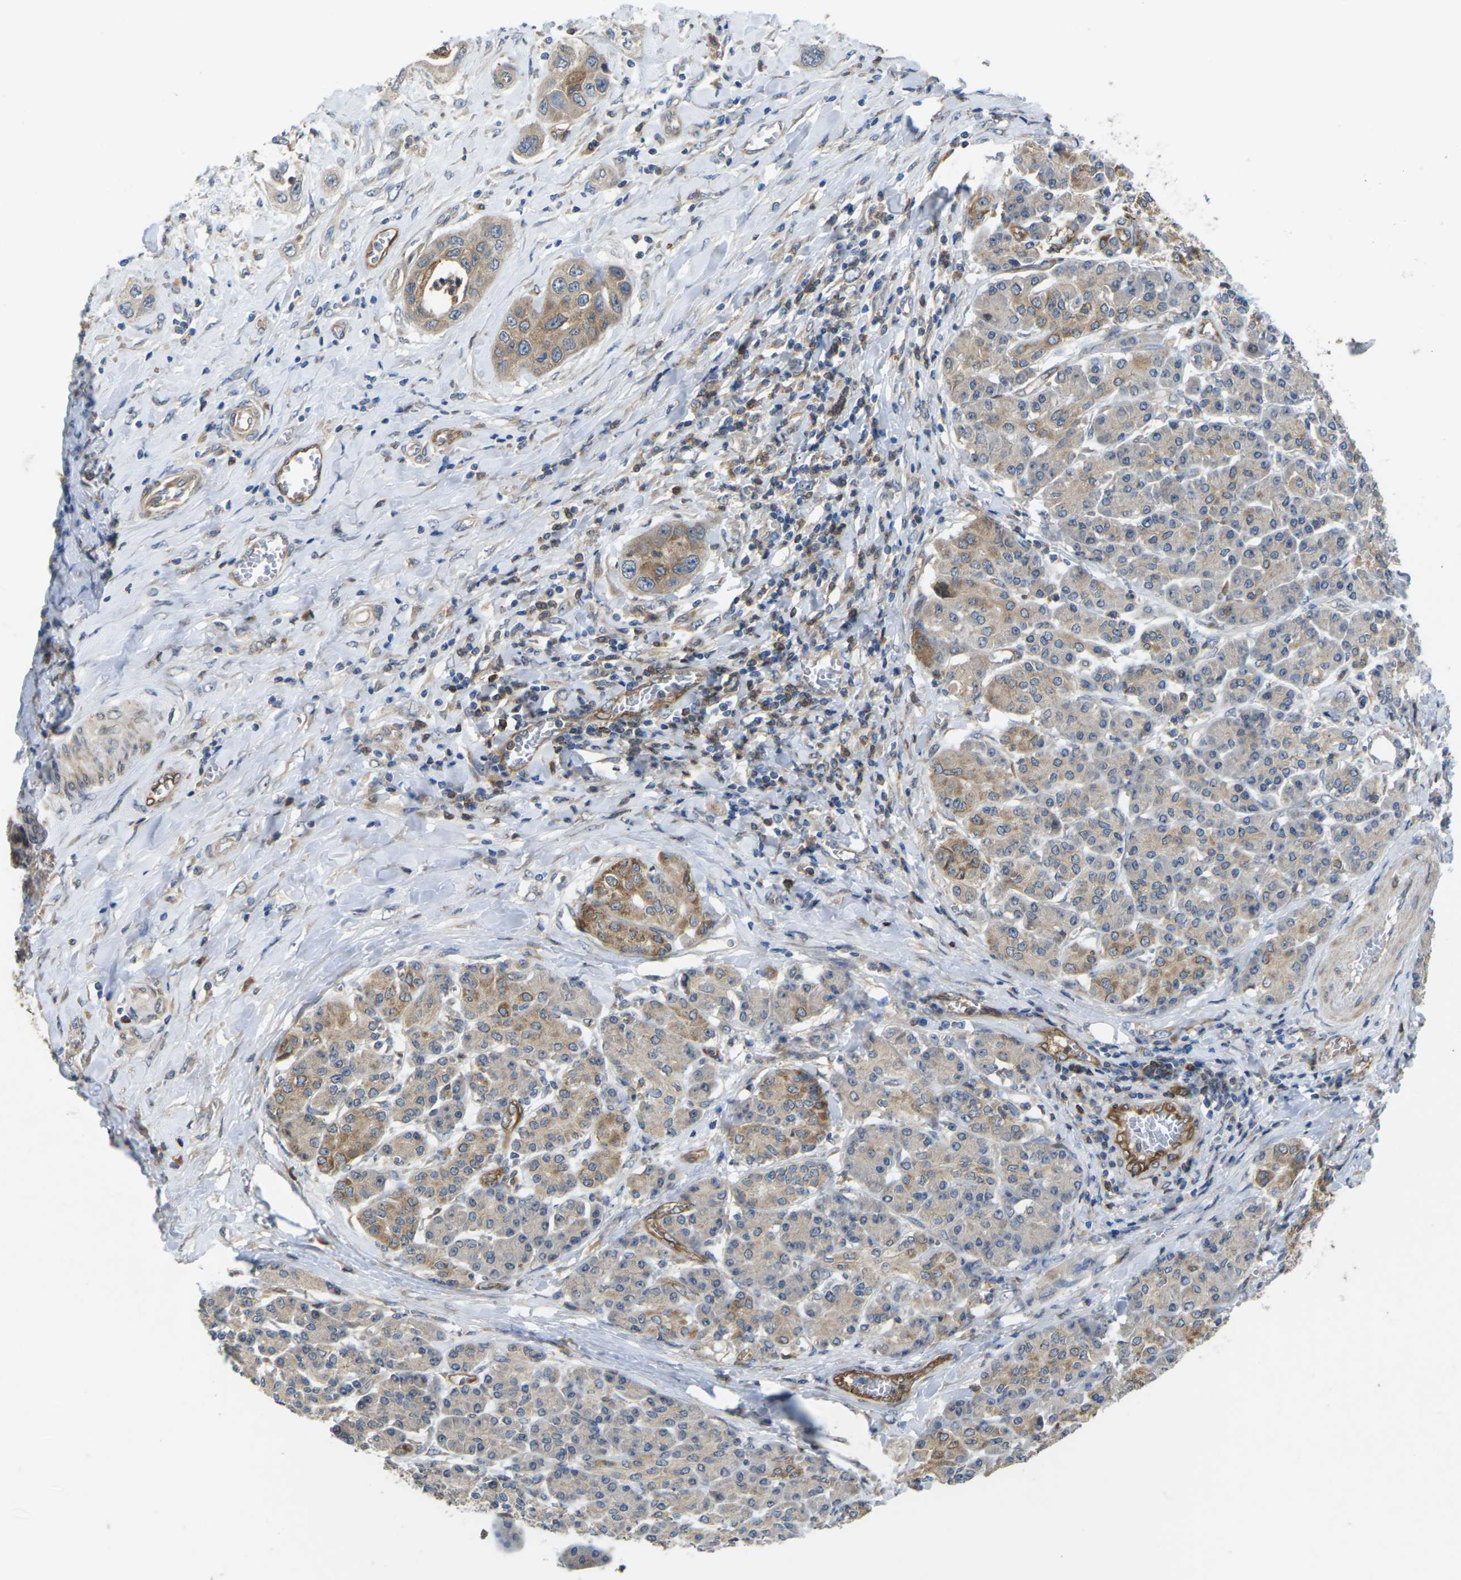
{"staining": {"intensity": "moderate", "quantity": "25%-75%", "location": "cytoplasmic/membranous"}, "tissue": "pancreatic cancer", "cell_type": "Tumor cells", "image_type": "cancer", "snomed": [{"axis": "morphology", "description": "Adenocarcinoma, NOS"}, {"axis": "topography", "description": "Pancreas"}], "caption": "An image of pancreatic cancer (adenocarcinoma) stained for a protein demonstrates moderate cytoplasmic/membranous brown staining in tumor cells.", "gene": "TIAM1", "patient": {"sex": "female", "age": 70}}